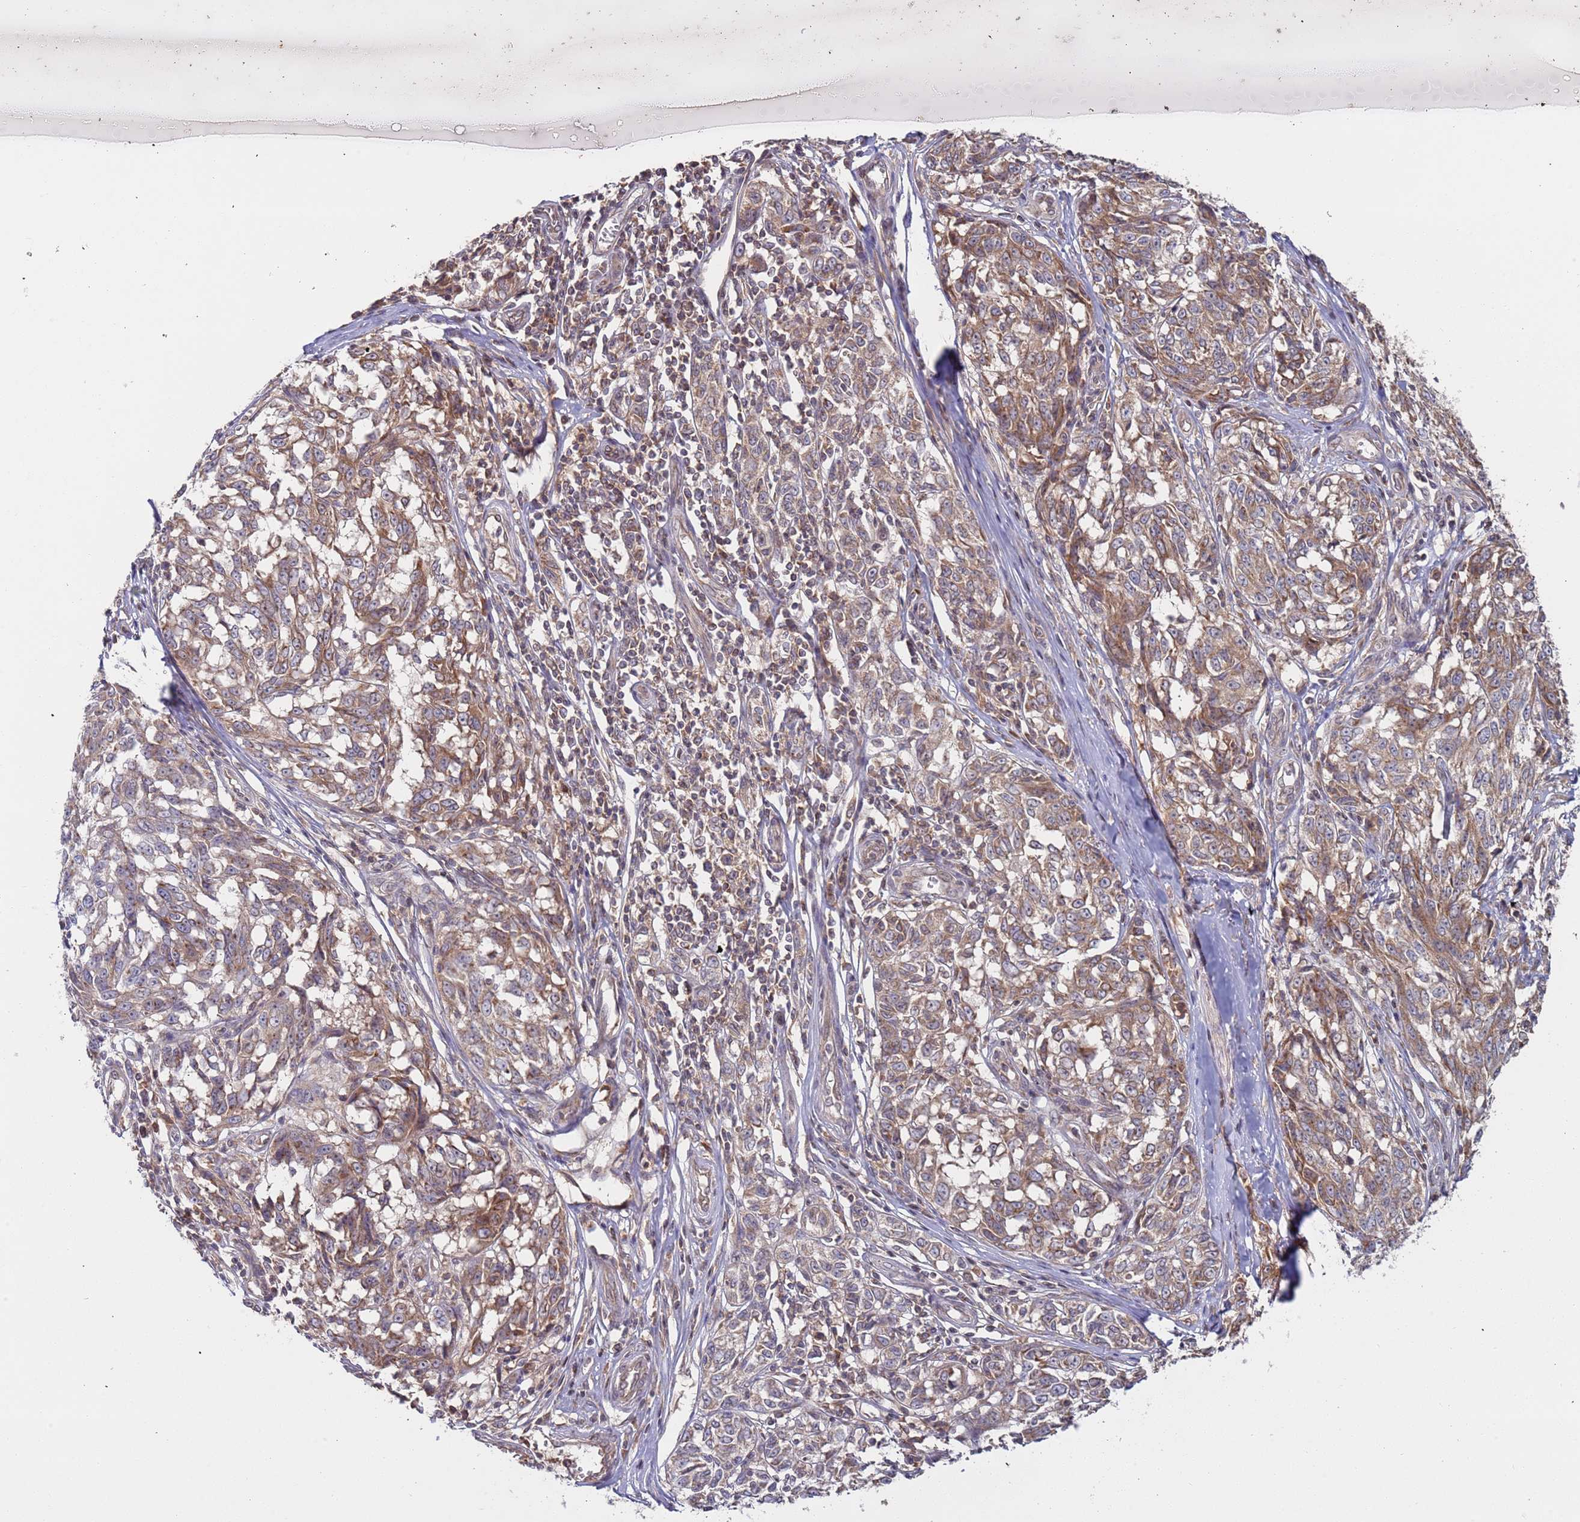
{"staining": {"intensity": "moderate", "quantity": "25%-75%", "location": "cytoplasmic/membranous"}, "tissue": "melanoma", "cell_type": "Tumor cells", "image_type": "cancer", "snomed": [{"axis": "morphology", "description": "Malignant melanoma, NOS"}, {"axis": "topography", "description": "Skin"}], "caption": "Immunohistochemical staining of malignant melanoma demonstrates moderate cytoplasmic/membranous protein staining in approximately 25%-75% of tumor cells.", "gene": "OR5A2", "patient": {"sex": "female", "age": 64}}